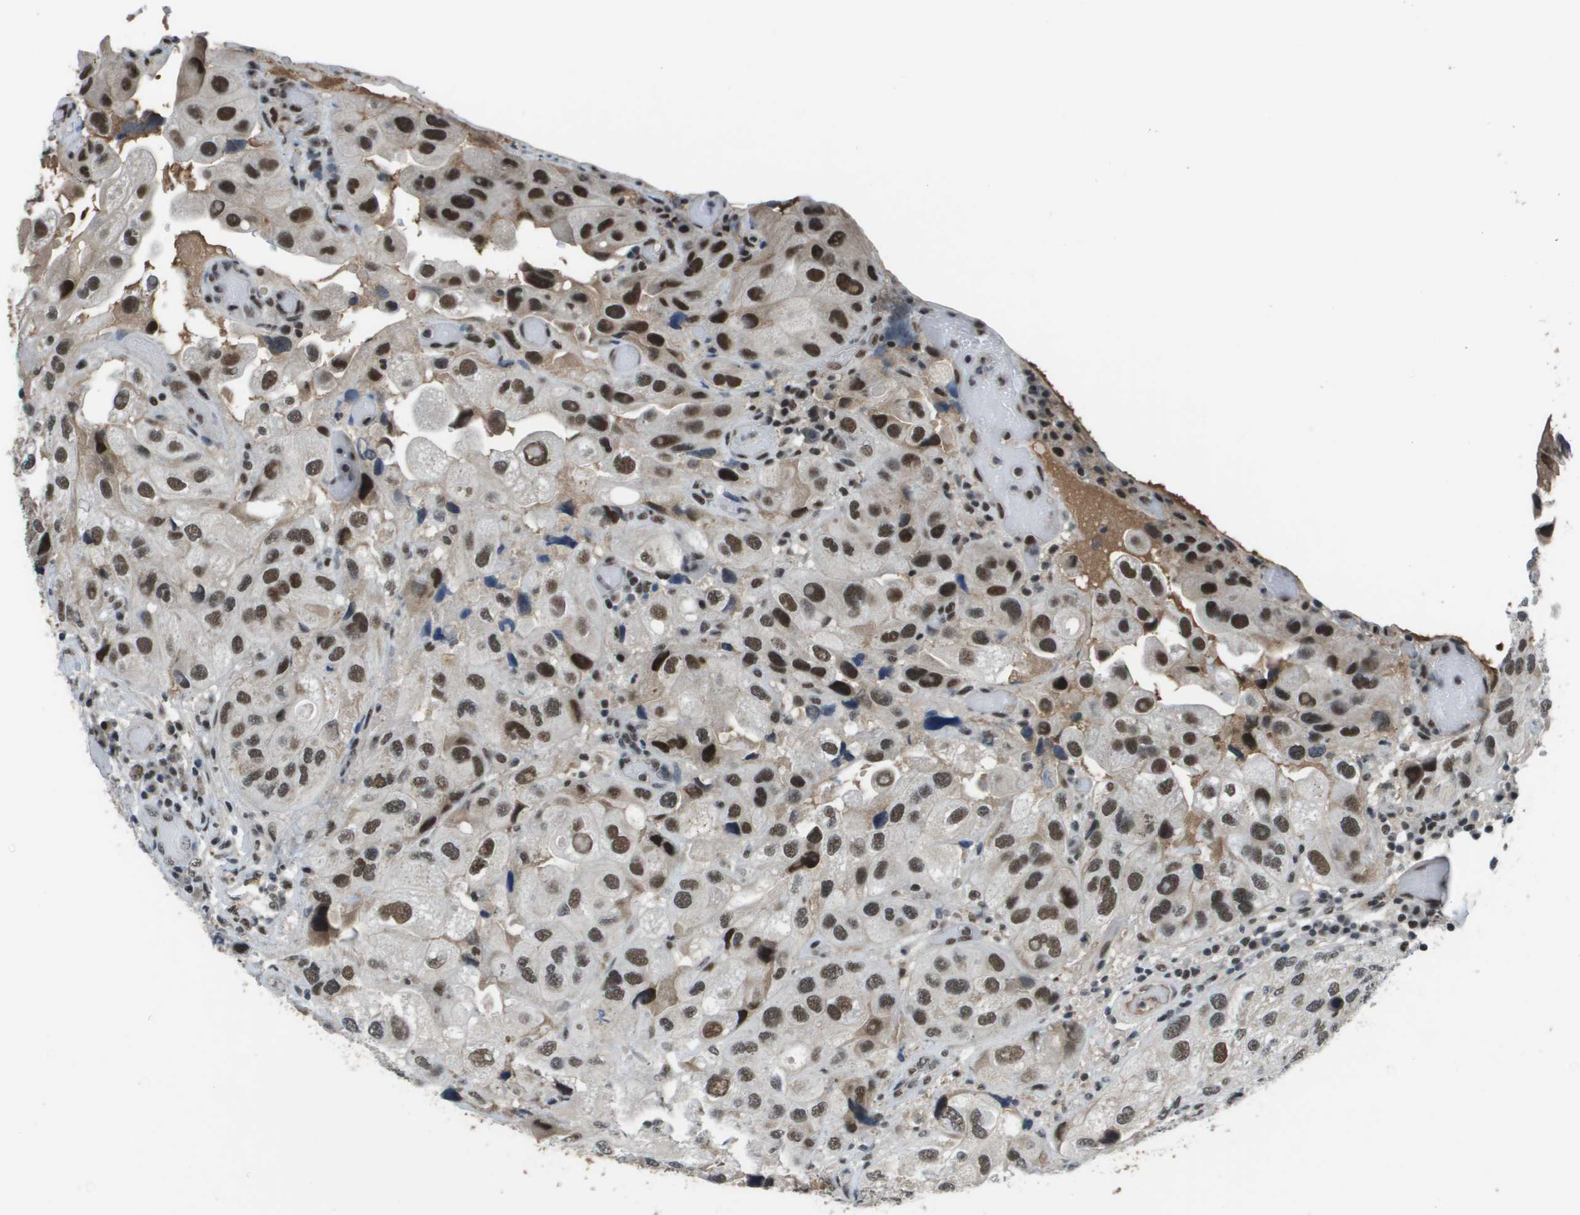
{"staining": {"intensity": "strong", "quantity": ">75%", "location": "nuclear"}, "tissue": "urothelial cancer", "cell_type": "Tumor cells", "image_type": "cancer", "snomed": [{"axis": "morphology", "description": "Urothelial carcinoma, High grade"}, {"axis": "topography", "description": "Urinary bladder"}], "caption": "DAB (3,3'-diaminobenzidine) immunohistochemical staining of urothelial carcinoma (high-grade) reveals strong nuclear protein positivity in about >75% of tumor cells. The protein is stained brown, and the nuclei are stained in blue (DAB IHC with brightfield microscopy, high magnification).", "gene": "THRAP3", "patient": {"sex": "female", "age": 64}}